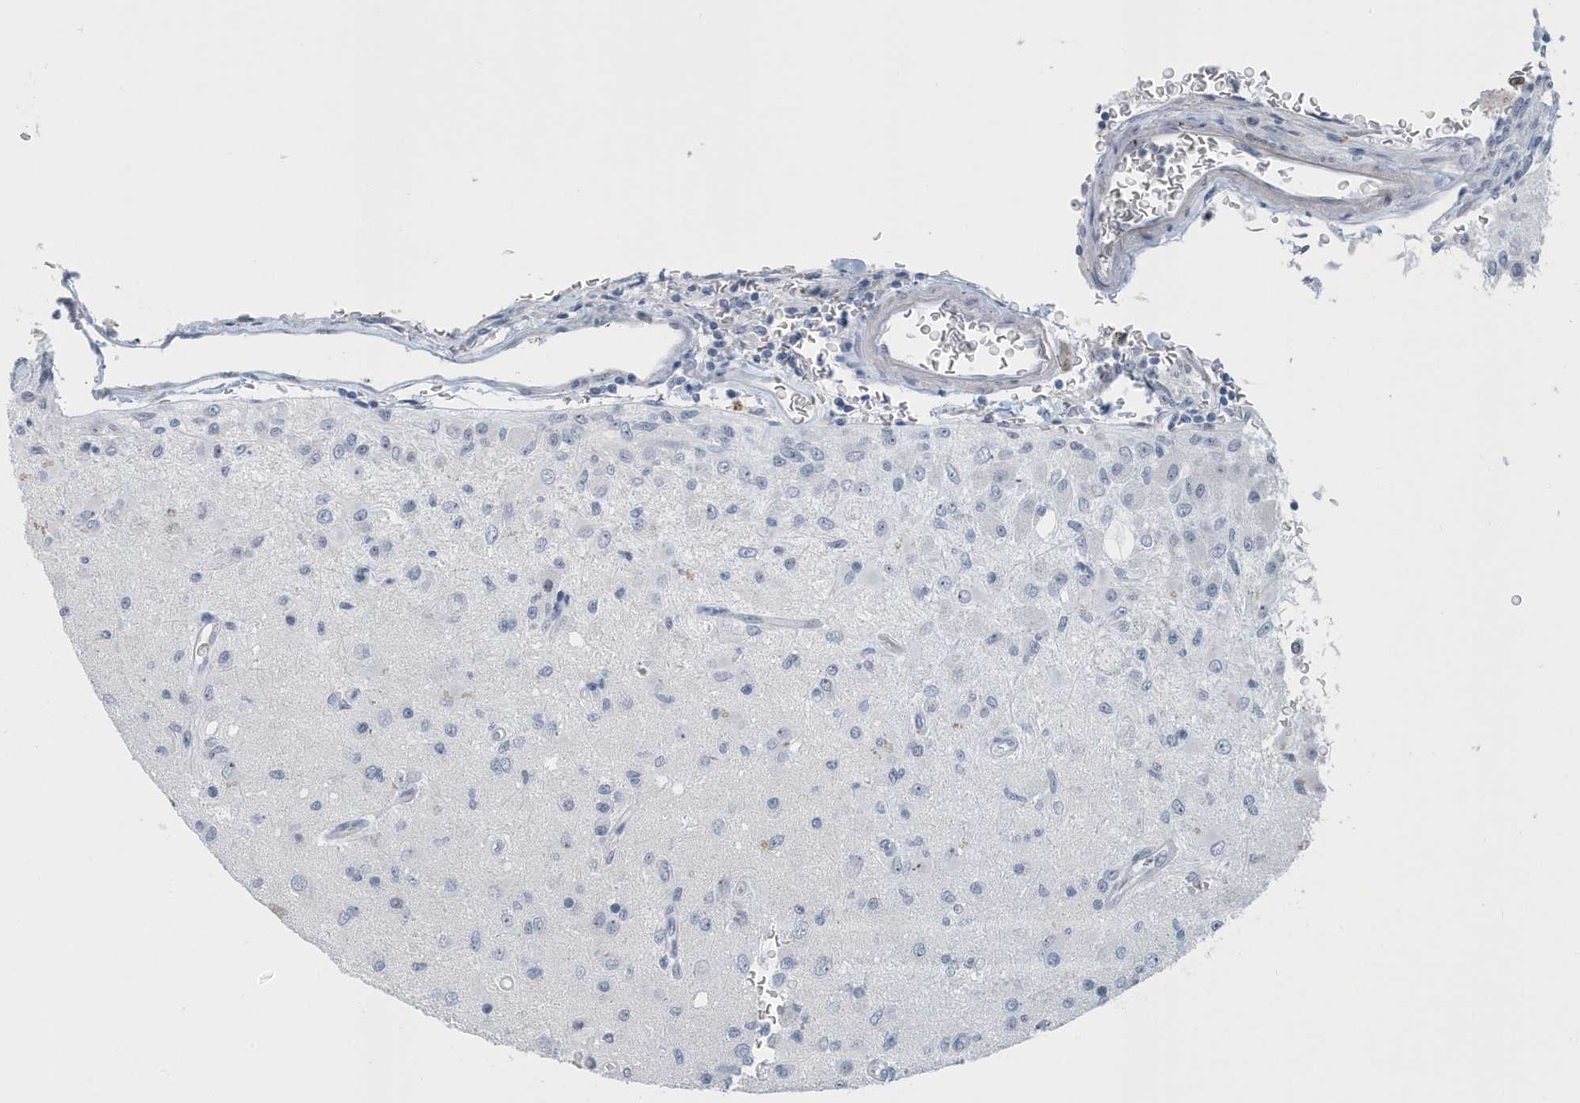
{"staining": {"intensity": "negative", "quantity": "none", "location": "none"}, "tissue": "glioma", "cell_type": "Tumor cells", "image_type": "cancer", "snomed": [{"axis": "morphology", "description": "Normal tissue, NOS"}, {"axis": "morphology", "description": "Glioma, malignant, High grade"}, {"axis": "topography", "description": "Cerebral cortex"}], "caption": "DAB (3,3'-diaminobenzidine) immunohistochemical staining of human glioma displays no significant staining in tumor cells. The staining was performed using DAB (3,3'-diaminobenzidine) to visualize the protein expression in brown, while the nuclei were stained in blue with hematoxylin (Magnification: 20x).", "gene": "RPF2", "patient": {"sex": "male", "age": 77}}